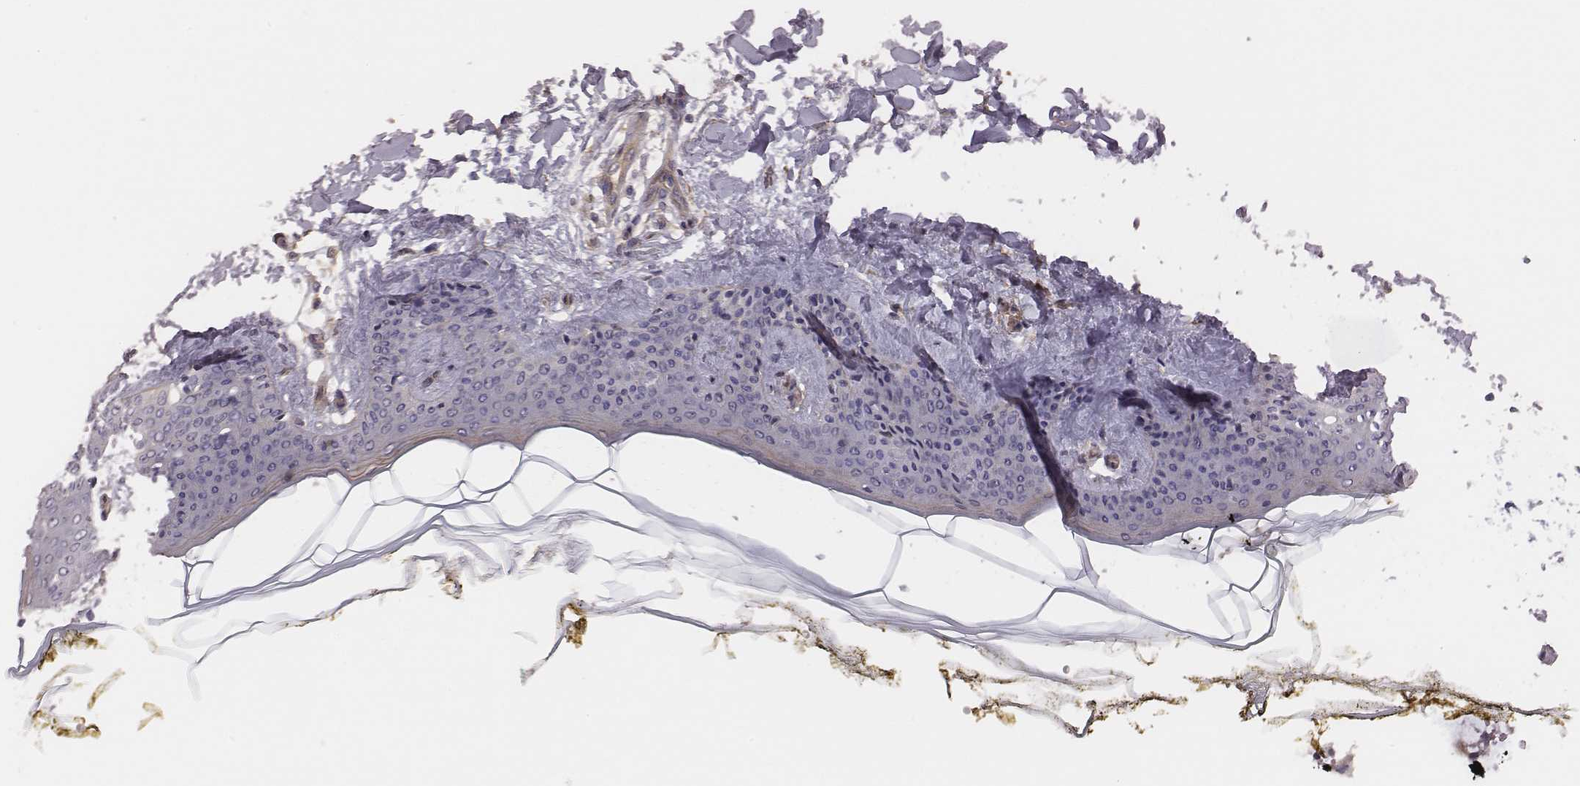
{"staining": {"intensity": "negative", "quantity": "none", "location": "none"}, "tissue": "skin", "cell_type": "Fibroblasts", "image_type": "normal", "snomed": [{"axis": "morphology", "description": "Normal tissue, NOS"}, {"axis": "topography", "description": "Skin"}], "caption": "Histopathology image shows no protein expression in fibroblasts of benign skin.", "gene": "SCARF1", "patient": {"sex": "female", "age": 34}}